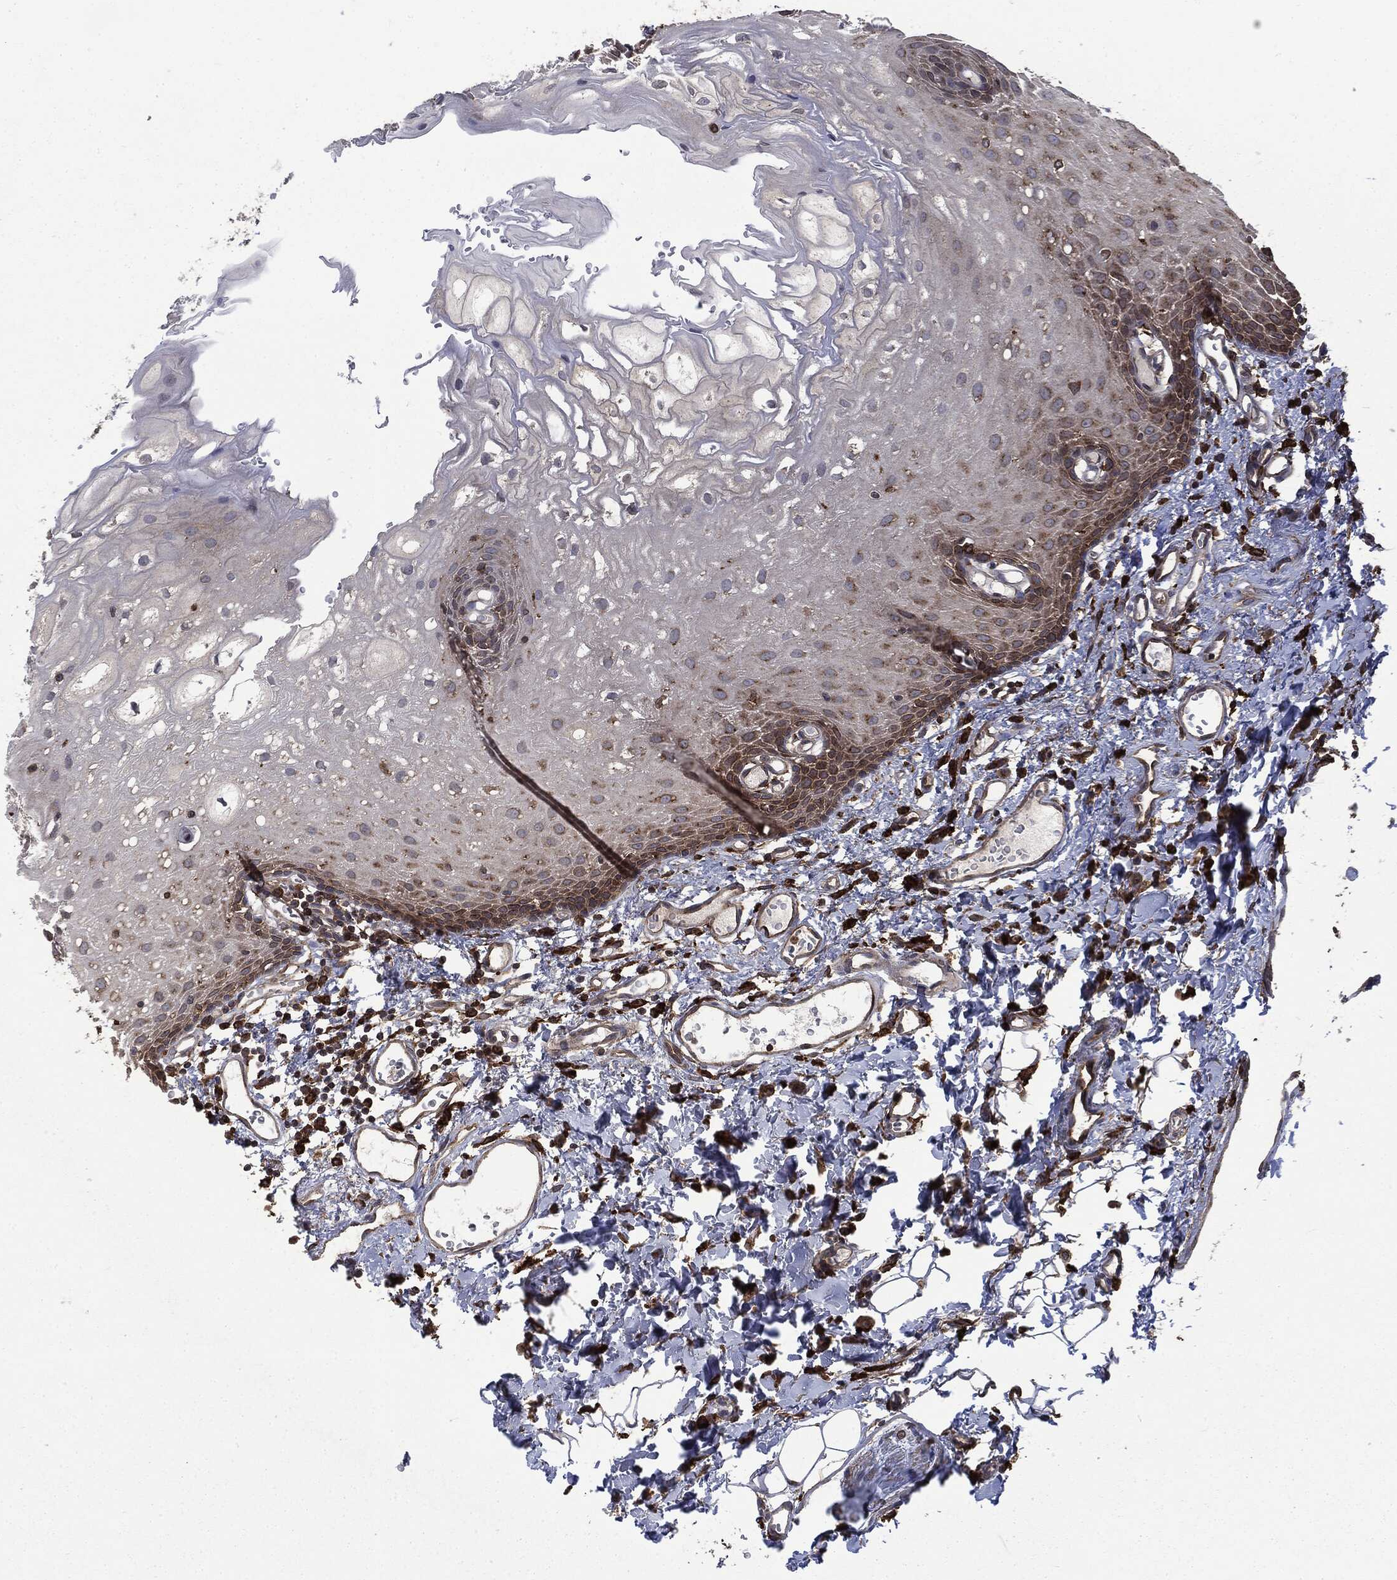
{"staining": {"intensity": "moderate", "quantity": "<25%", "location": "cytoplasmic/membranous"}, "tissue": "oral mucosa", "cell_type": "Squamous epithelial cells", "image_type": "normal", "snomed": [{"axis": "morphology", "description": "Normal tissue, NOS"}, {"axis": "morphology", "description": "Squamous cell carcinoma, NOS"}, {"axis": "topography", "description": "Oral tissue"}, {"axis": "topography", "description": "Head-Neck"}], "caption": "This photomicrograph displays unremarkable oral mucosa stained with immunohistochemistry (IHC) to label a protein in brown. The cytoplasmic/membranous of squamous epithelial cells show moderate positivity for the protein. Nuclei are counter-stained blue.", "gene": "SNX5", "patient": {"sex": "female", "age": 70}}